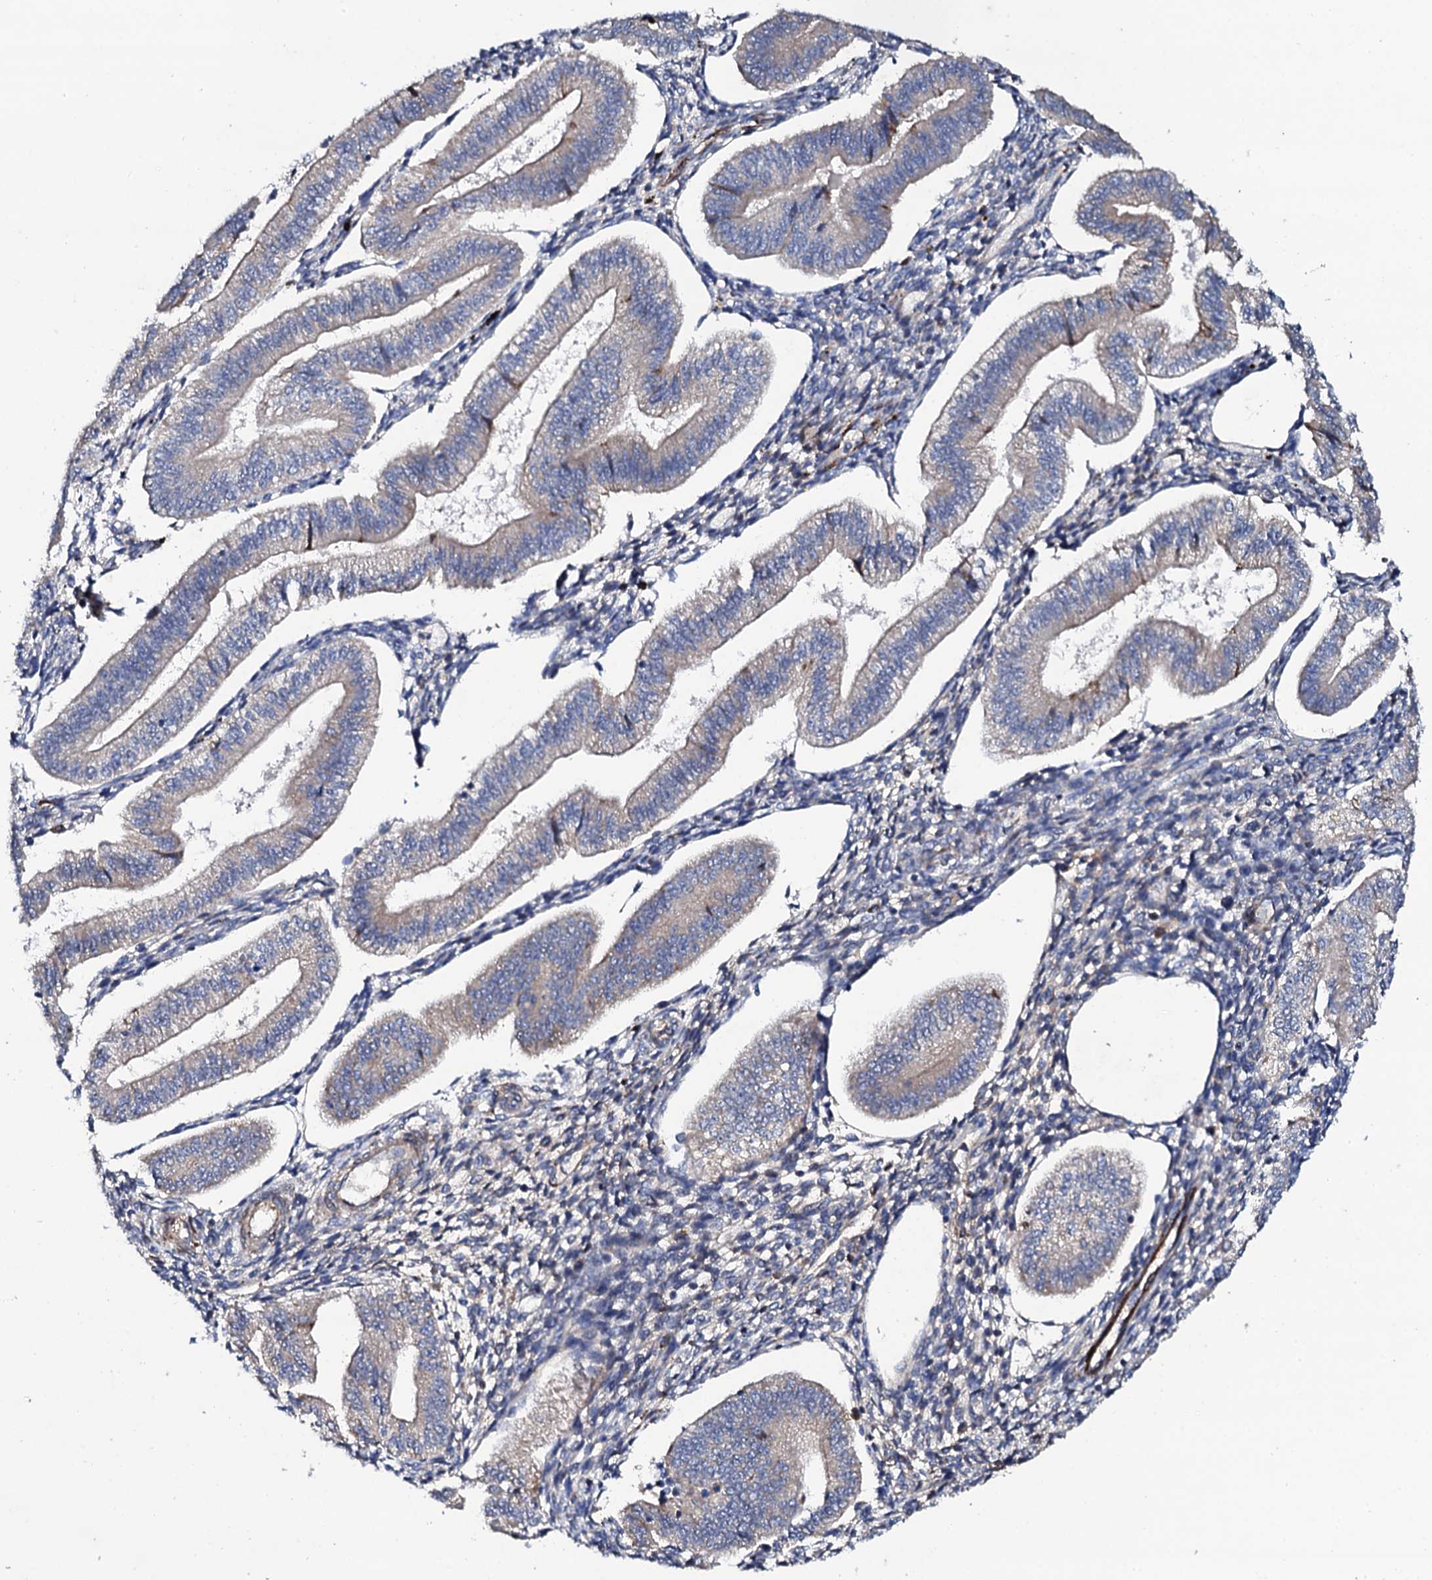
{"staining": {"intensity": "strong", "quantity": "<25%", "location": "cytoplasmic/membranous"}, "tissue": "endometrium", "cell_type": "Cells in endometrial stroma", "image_type": "normal", "snomed": [{"axis": "morphology", "description": "Normal tissue, NOS"}, {"axis": "topography", "description": "Endometrium"}], "caption": "Immunohistochemistry (IHC) of normal endometrium shows medium levels of strong cytoplasmic/membranous expression in approximately <25% of cells in endometrial stroma.", "gene": "DBX1", "patient": {"sex": "female", "age": 34}}